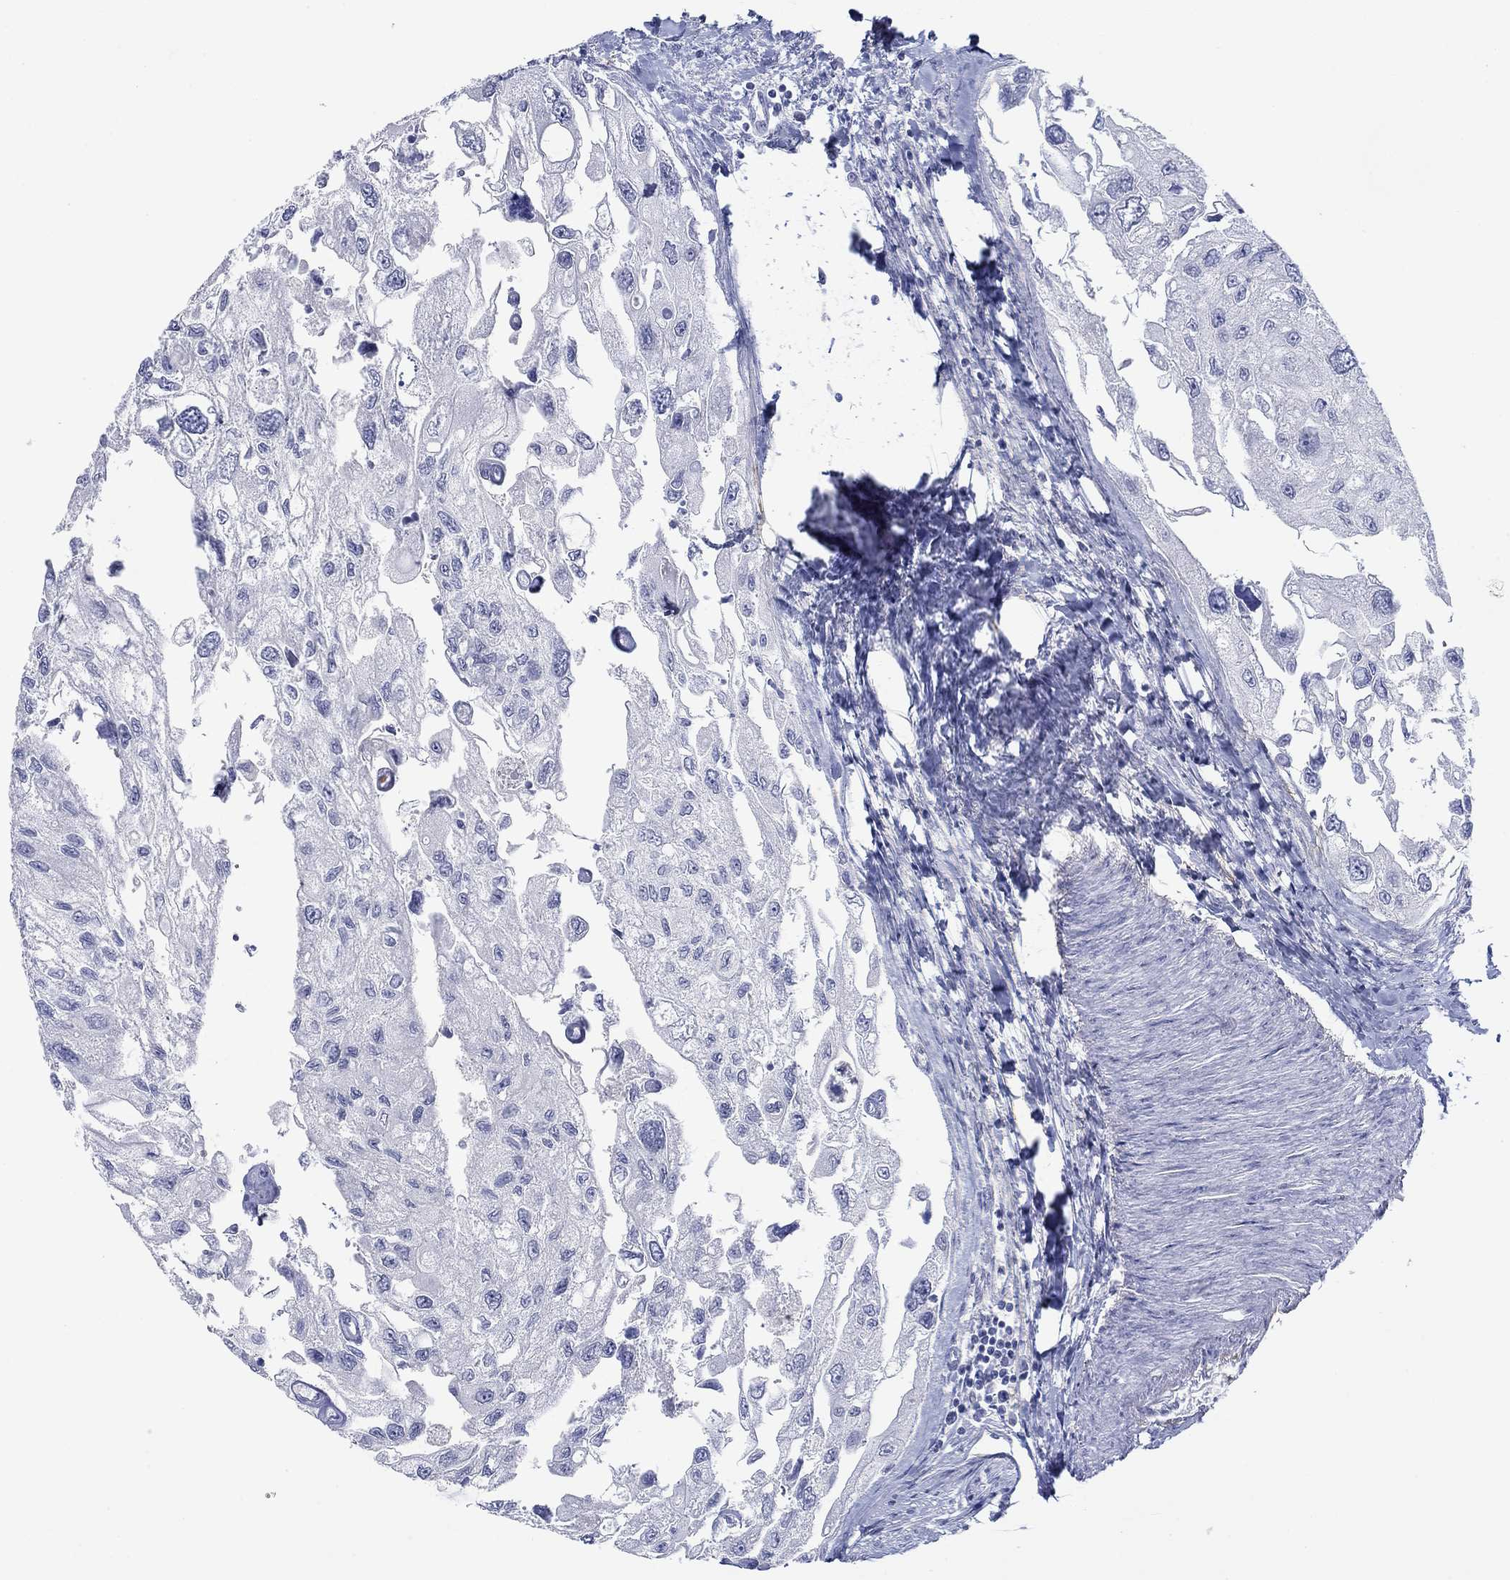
{"staining": {"intensity": "negative", "quantity": "none", "location": "none"}, "tissue": "urothelial cancer", "cell_type": "Tumor cells", "image_type": "cancer", "snomed": [{"axis": "morphology", "description": "Urothelial carcinoma, High grade"}, {"axis": "topography", "description": "Urinary bladder"}], "caption": "A photomicrograph of human high-grade urothelial carcinoma is negative for staining in tumor cells.", "gene": "PDYN", "patient": {"sex": "male", "age": 59}}